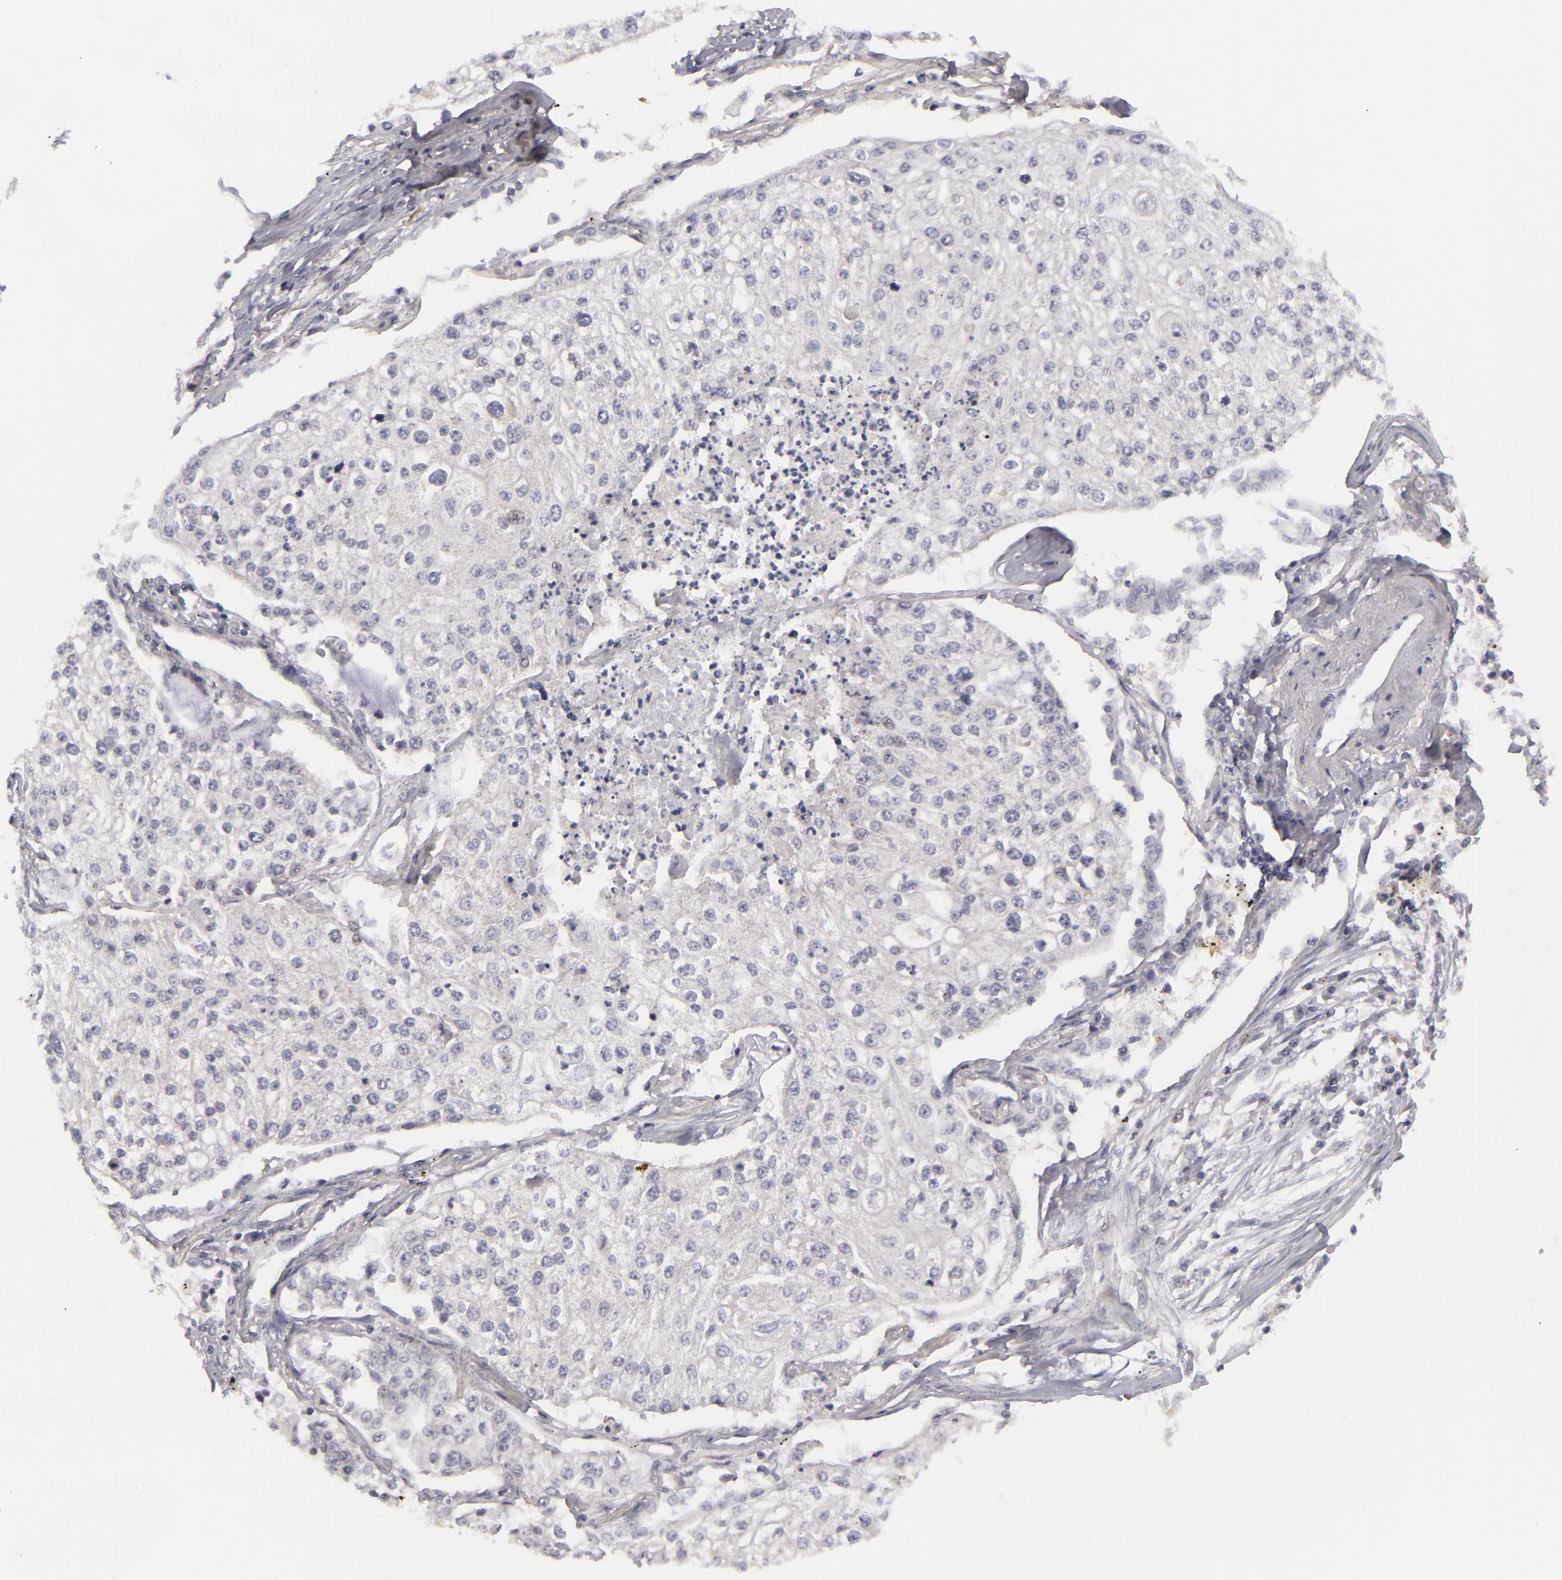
{"staining": {"intensity": "negative", "quantity": "none", "location": "none"}, "tissue": "lung cancer", "cell_type": "Tumor cells", "image_type": "cancer", "snomed": [{"axis": "morphology", "description": "Squamous cell carcinoma, NOS"}, {"axis": "topography", "description": "Lung"}], "caption": "A micrograph of lung cancer (squamous cell carcinoma) stained for a protein displays no brown staining in tumor cells.", "gene": "ATP2B3", "patient": {"sex": "male", "age": 75}}